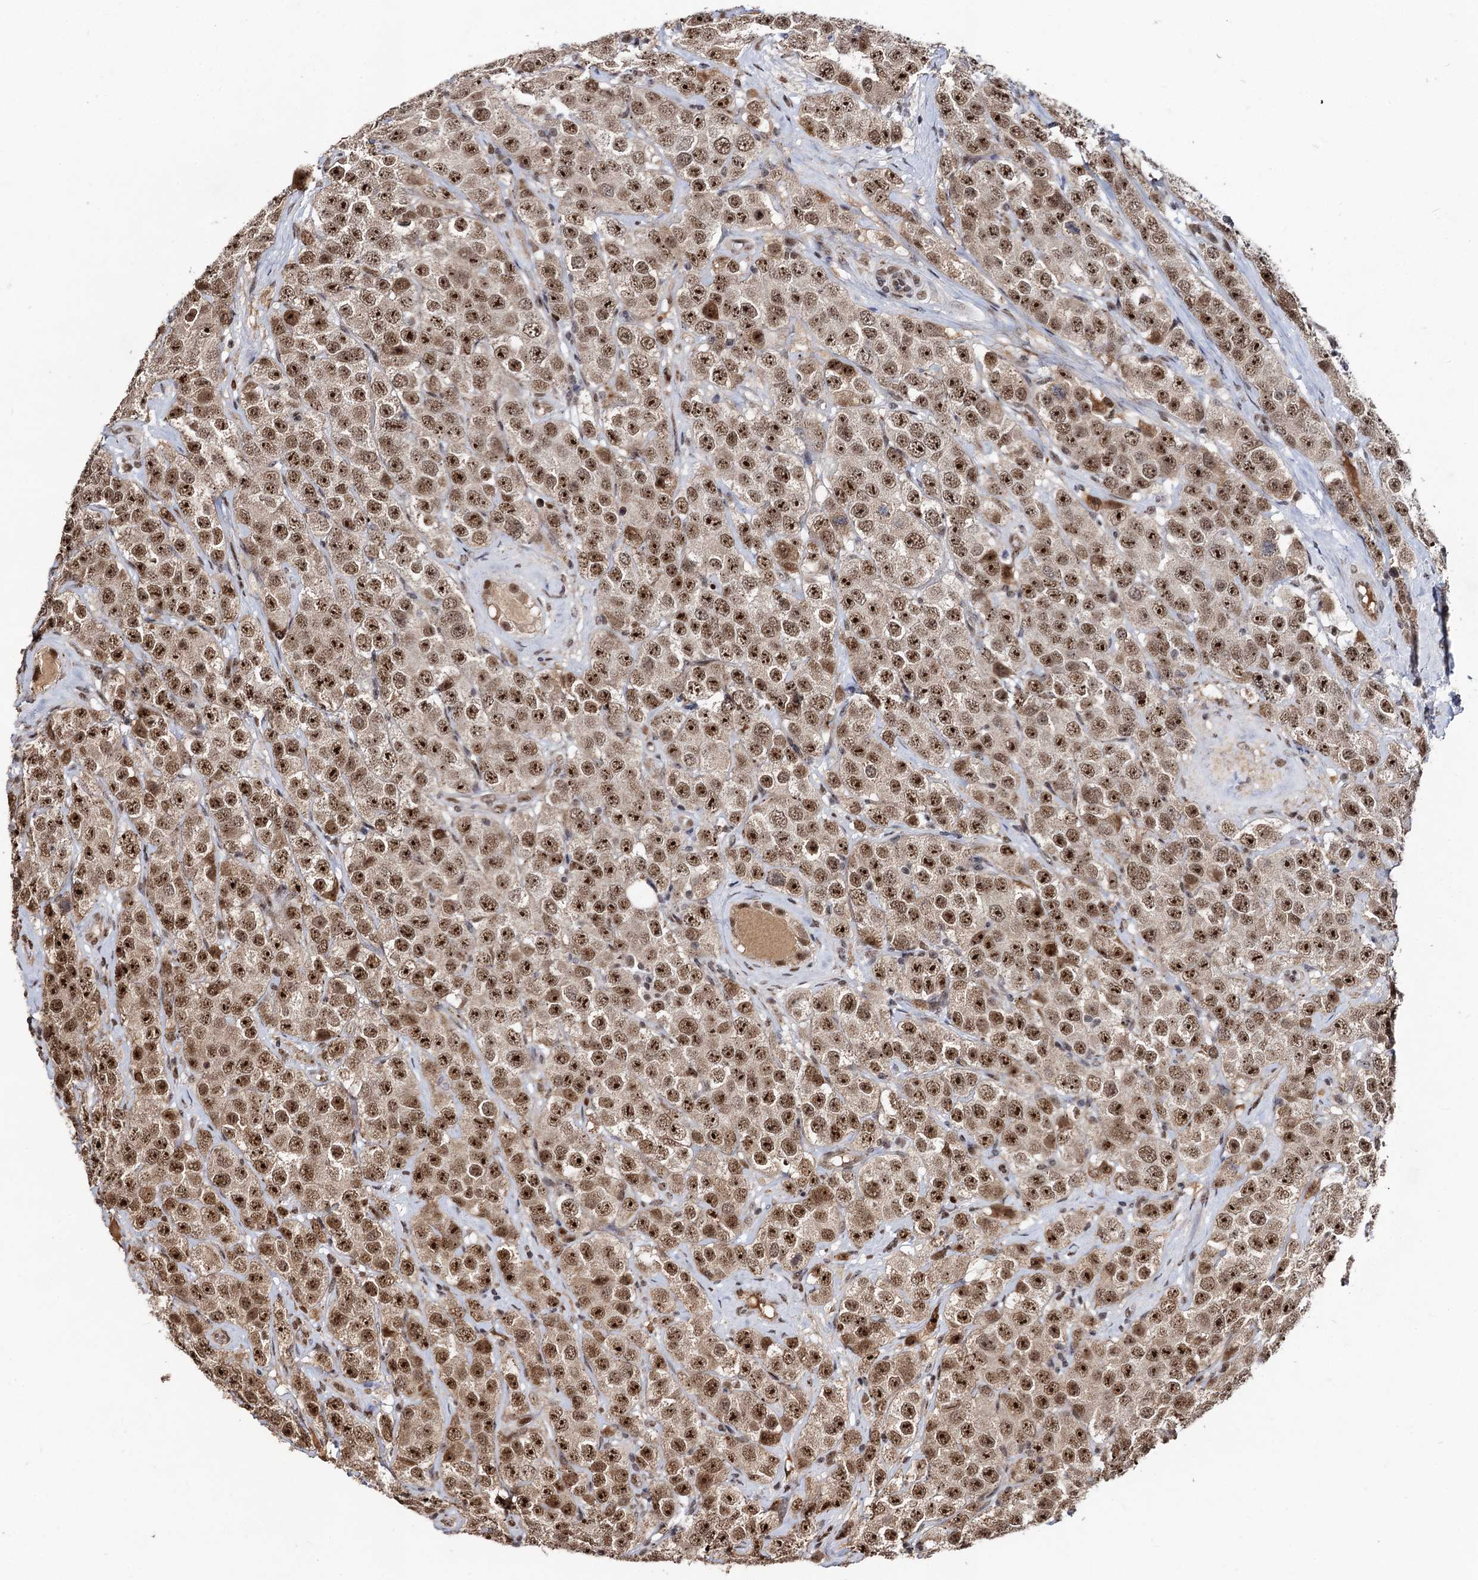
{"staining": {"intensity": "moderate", "quantity": ">75%", "location": "nuclear"}, "tissue": "testis cancer", "cell_type": "Tumor cells", "image_type": "cancer", "snomed": [{"axis": "morphology", "description": "Seminoma, NOS"}, {"axis": "topography", "description": "Testis"}], "caption": "Protein expression analysis of human testis cancer reveals moderate nuclear expression in approximately >75% of tumor cells.", "gene": "SFSWAP", "patient": {"sex": "male", "age": 28}}